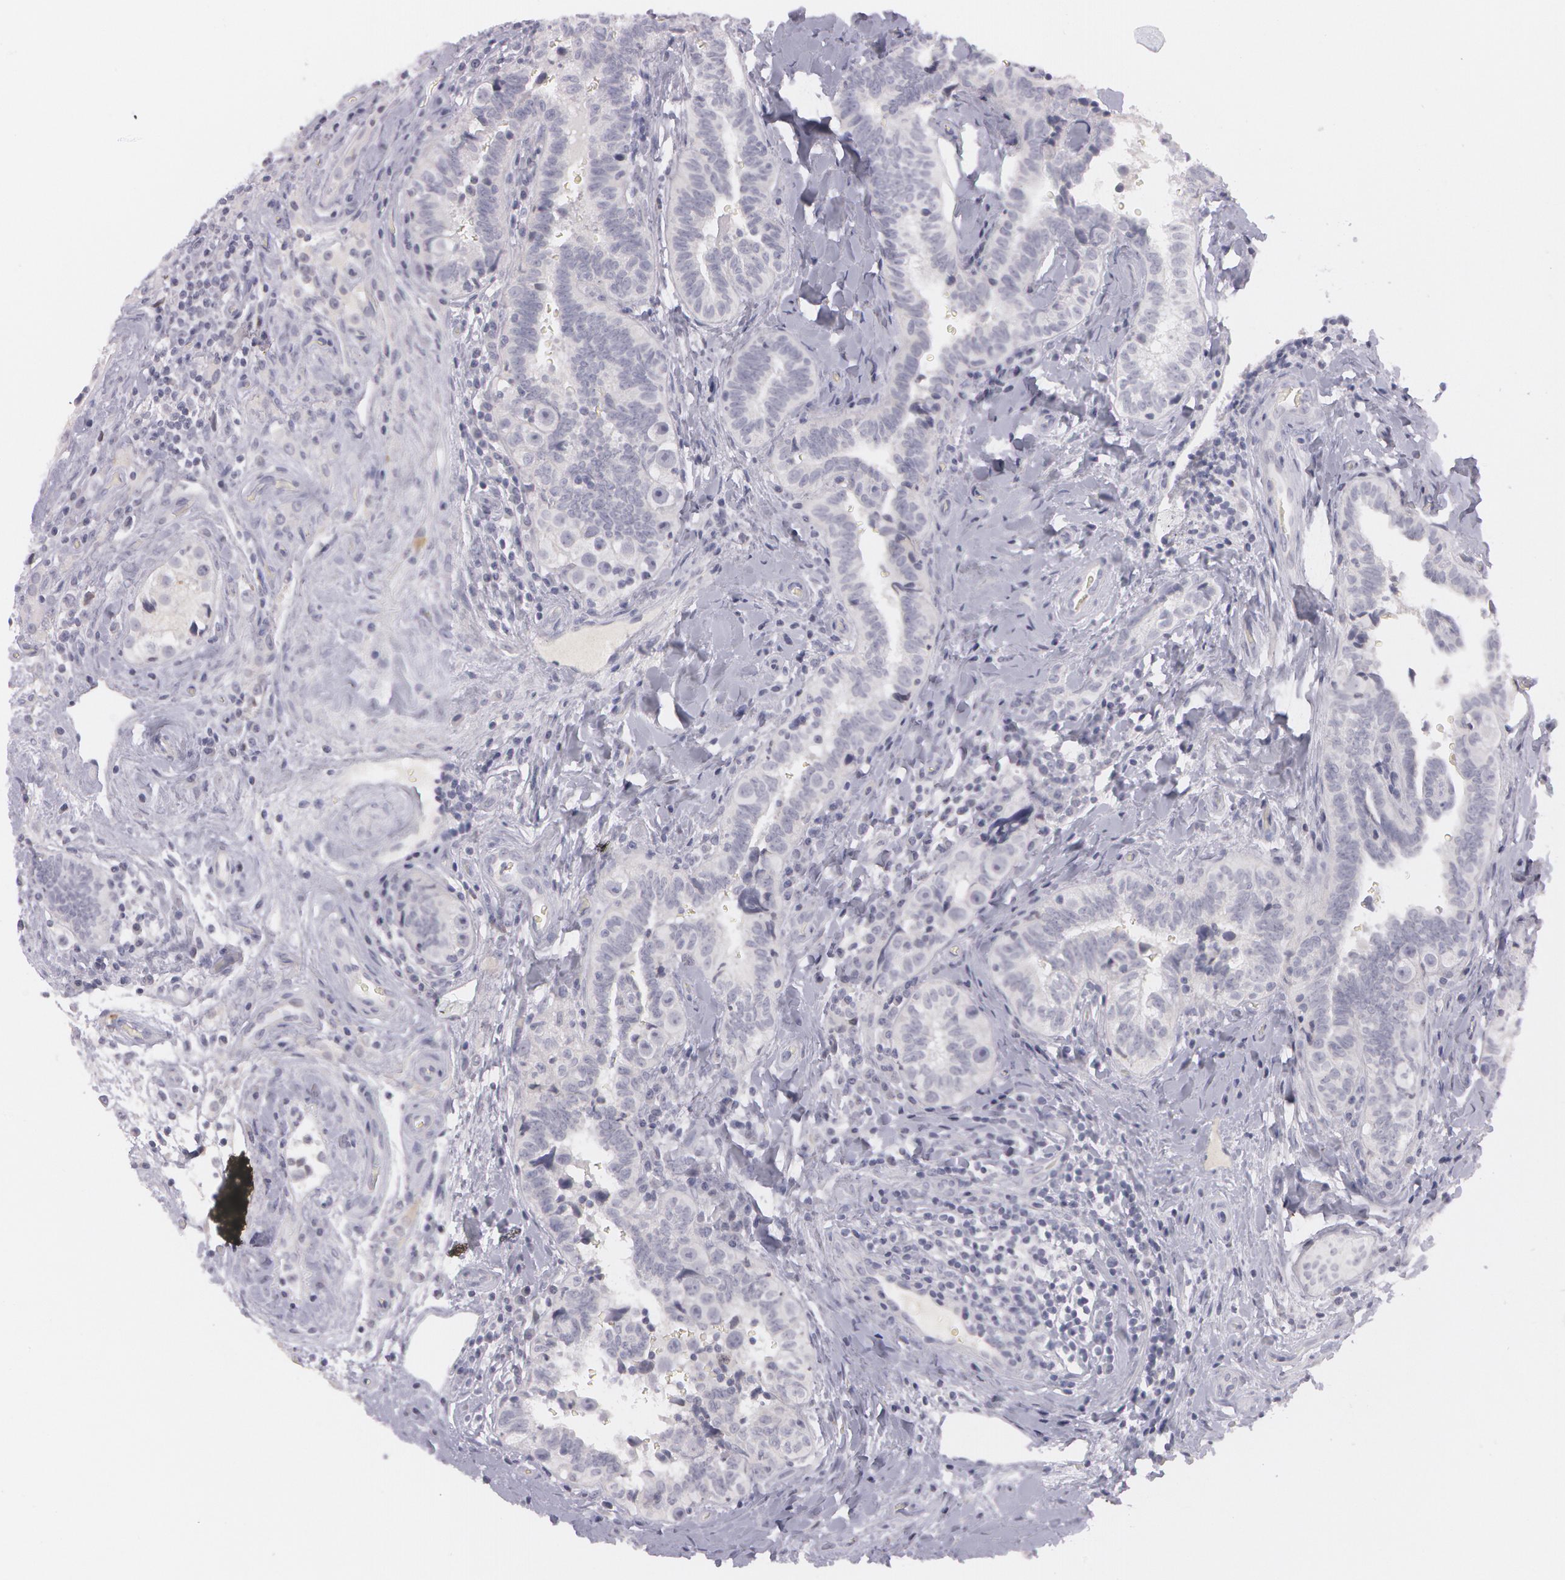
{"staining": {"intensity": "negative", "quantity": "none", "location": "none"}, "tissue": "testis cancer", "cell_type": "Tumor cells", "image_type": "cancer", "snomed": [{"axis": "morphology", "description": "Seminoma, NOS"}, {"axis": "topography", "description": "Testis"}], "caption": "Immunohistochemical staining of testis cancer reveals no significant staining in tumor cells. (Brightfield microscopy of DAB (3,3'-diaminobenzidine) immunohistochemistry (IHC) at high magnification).", "gene": "IL1RN", "patient": {"sex": "male", "age": 32}}